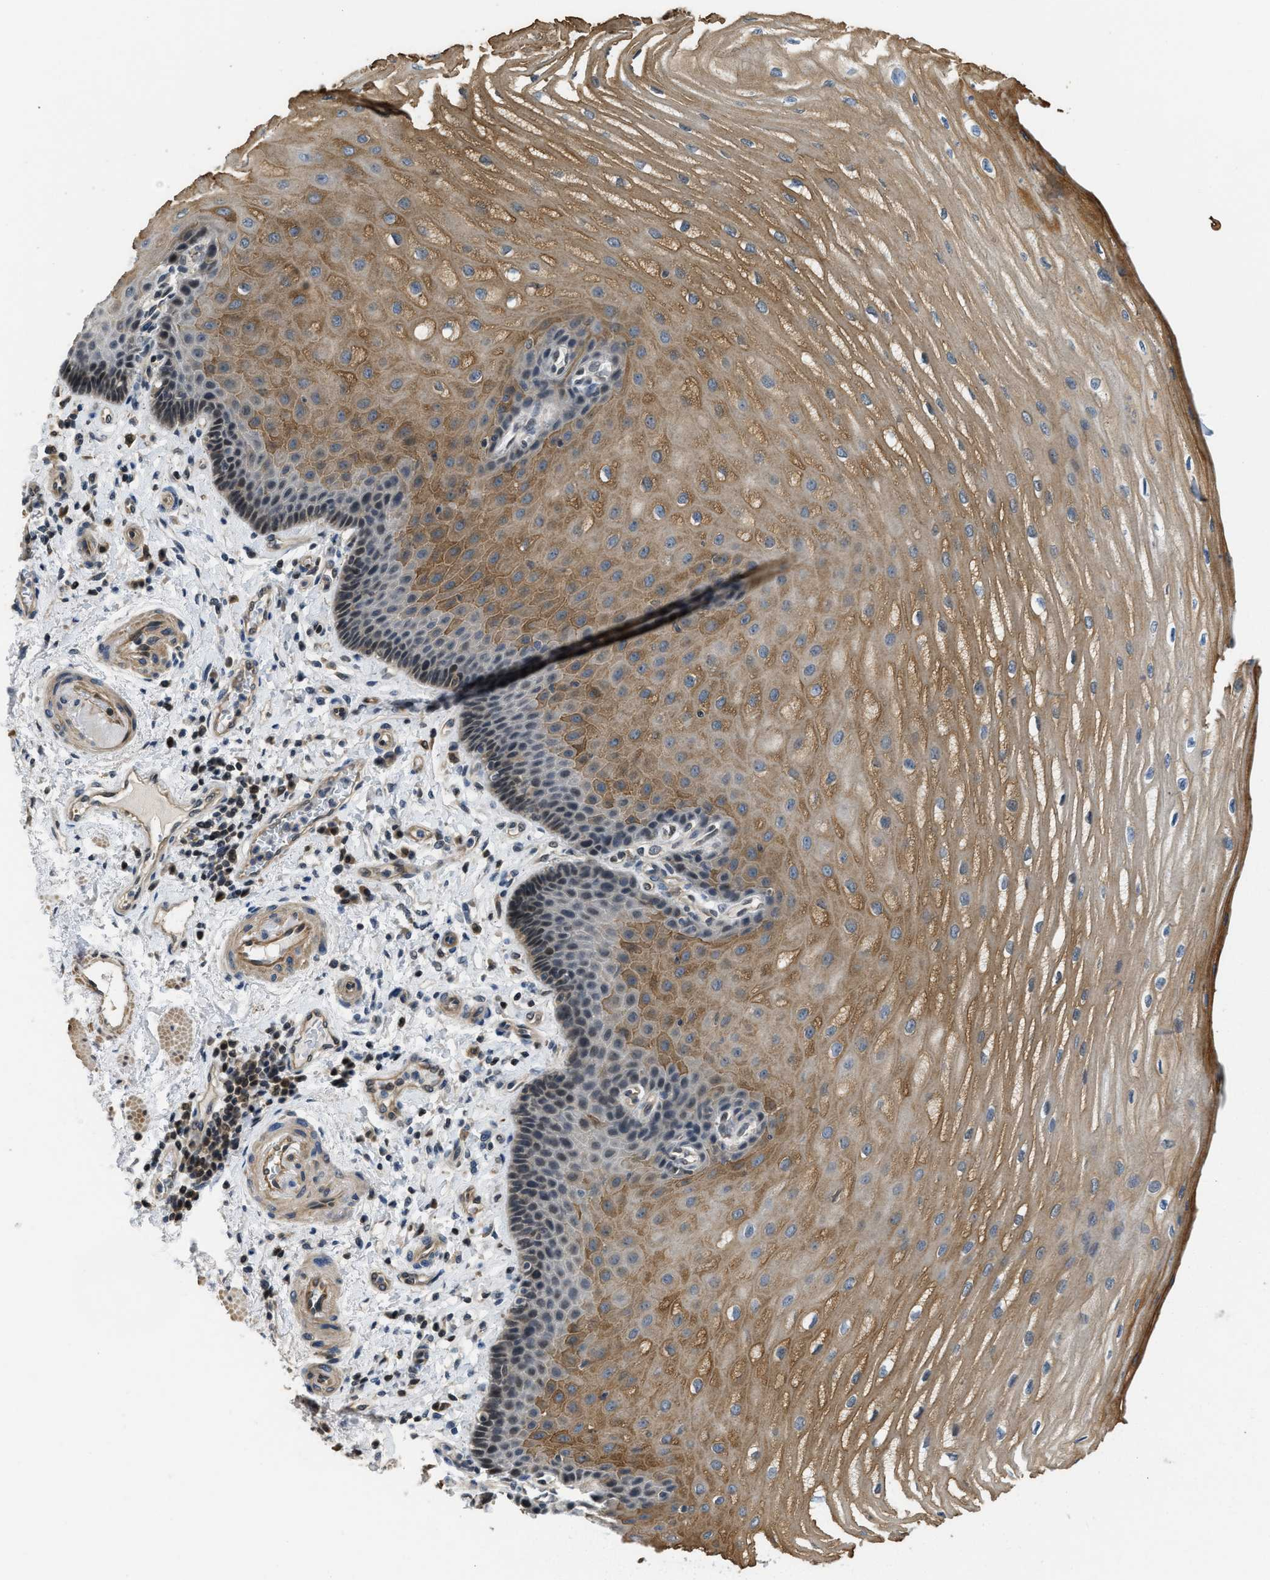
{"staining": {"intensity": "moderate", "quantity": ">75%", "location": "cytoplasmic/membranous"}, "tissue": "esophagus", "cell_type": "Squamous epithelial cells", "image_type": "normal", "snomed": [{"axis": "morphology", "description": "Normal tissue, NOS"}, {"axis": "topography", "description": "Esophagus"}], "caption": "This histopathology image demonstrates IHC staining of normal human esophagus, with medium moderate cytoplasmic/membranous staining in about >75% of squamous epithelial cells.", "gene": "TES", "patient": {"sex": "male", "age": 54}}